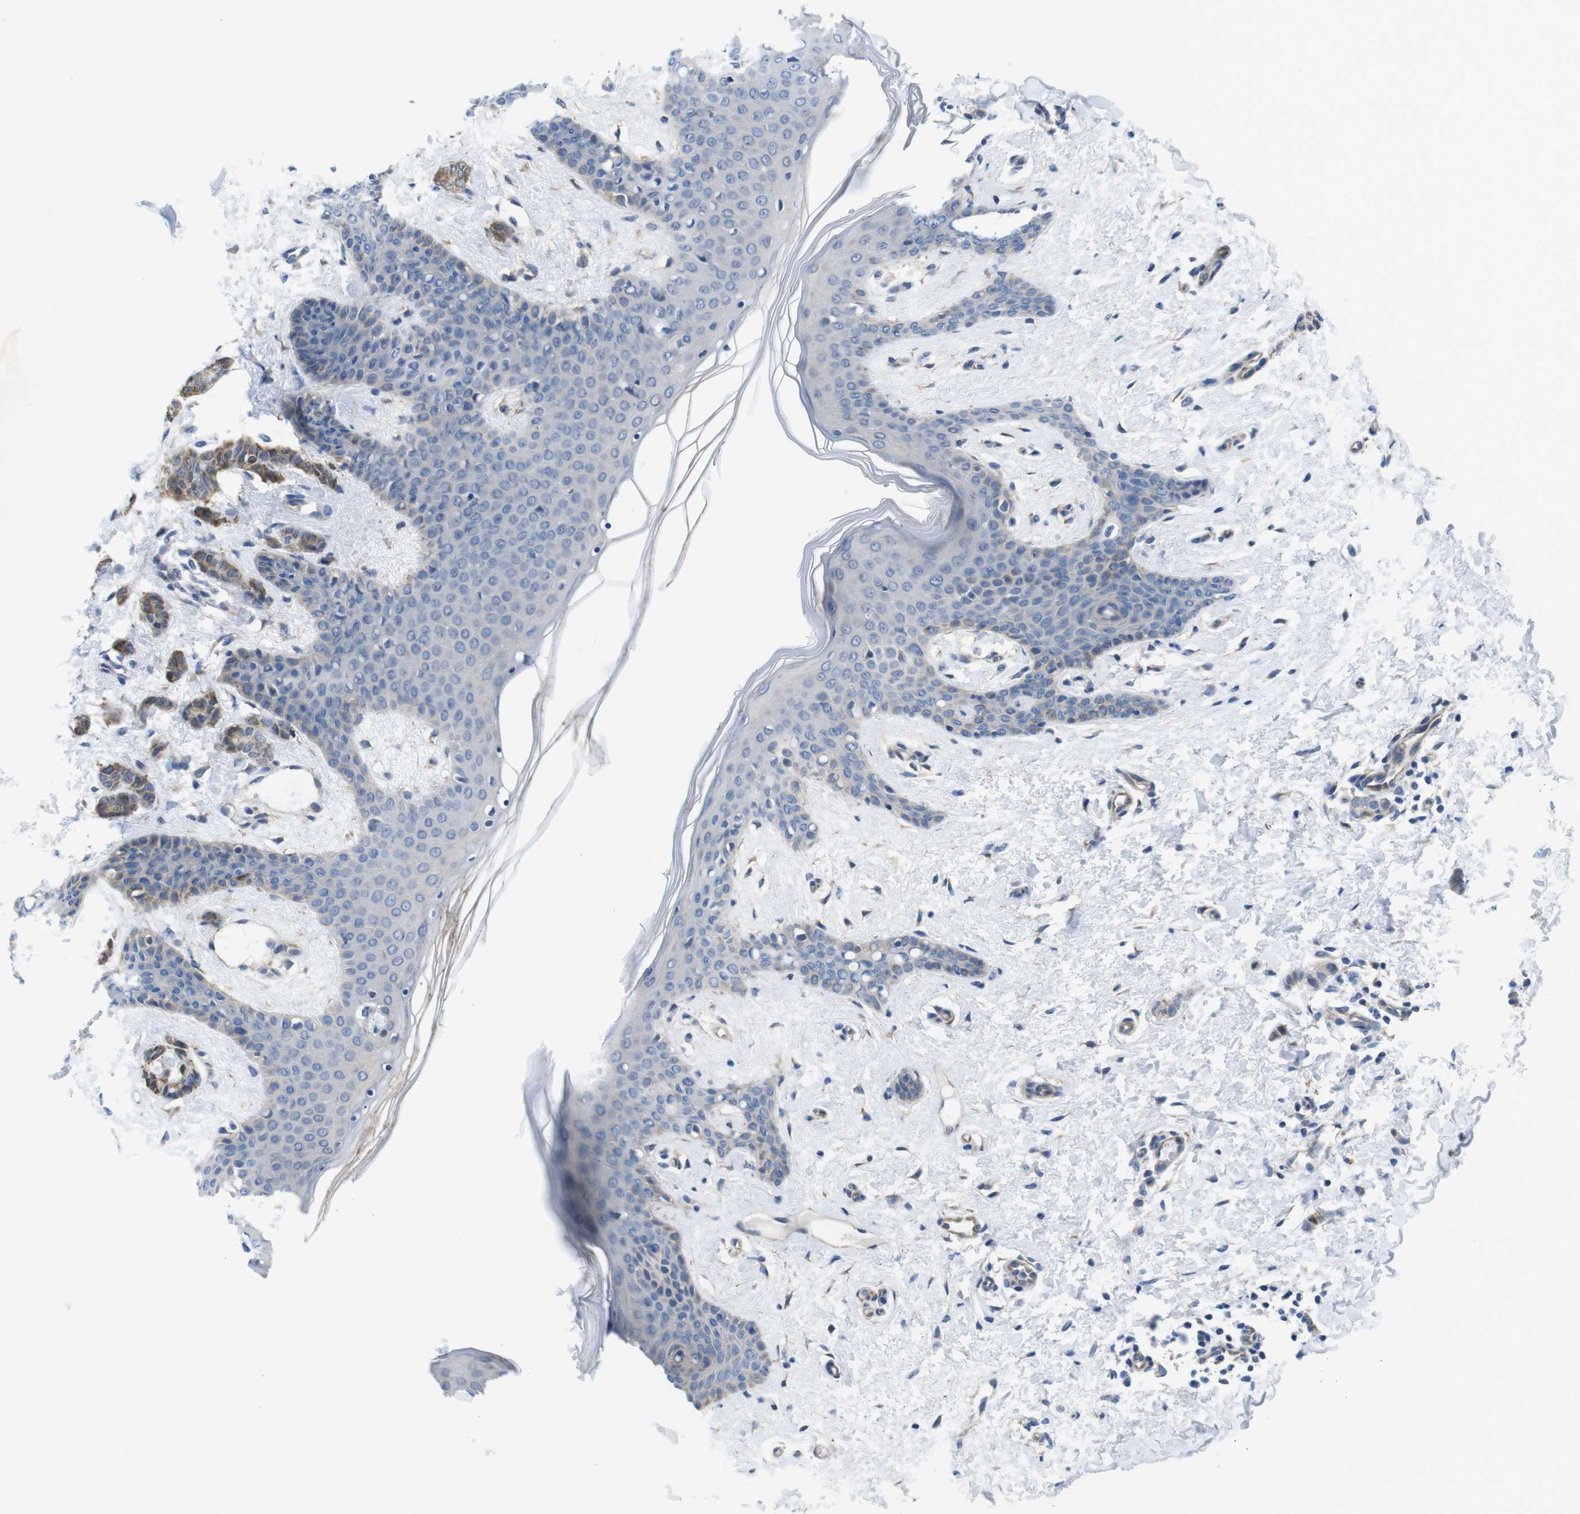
{"staining": {"intensity": "moderate", "quantity": ">75%", "location": "cytoplasmic/membranous"}, "tissue": "breast cancer", "cell_type": "Tumor cells", "image_type": "cancer", "snomed": [{"axis": "morphology", "description": "Lobular carcinoma"}, {"axis": "topography", "description": "Skin"}, {"axis": "topography", "description": "Breast"}], "caption": "The image exhibits a brown stain indicating the presence of a protein in the cytoplasmic/membranous of tumor cells in breast cancer. (Stains: DAB in brown, nuclei in blue, Microscopy: brightfield microscopy at high magnification).", "gene": "CDH8", "patient": {"sex": "female", "age": 46}}